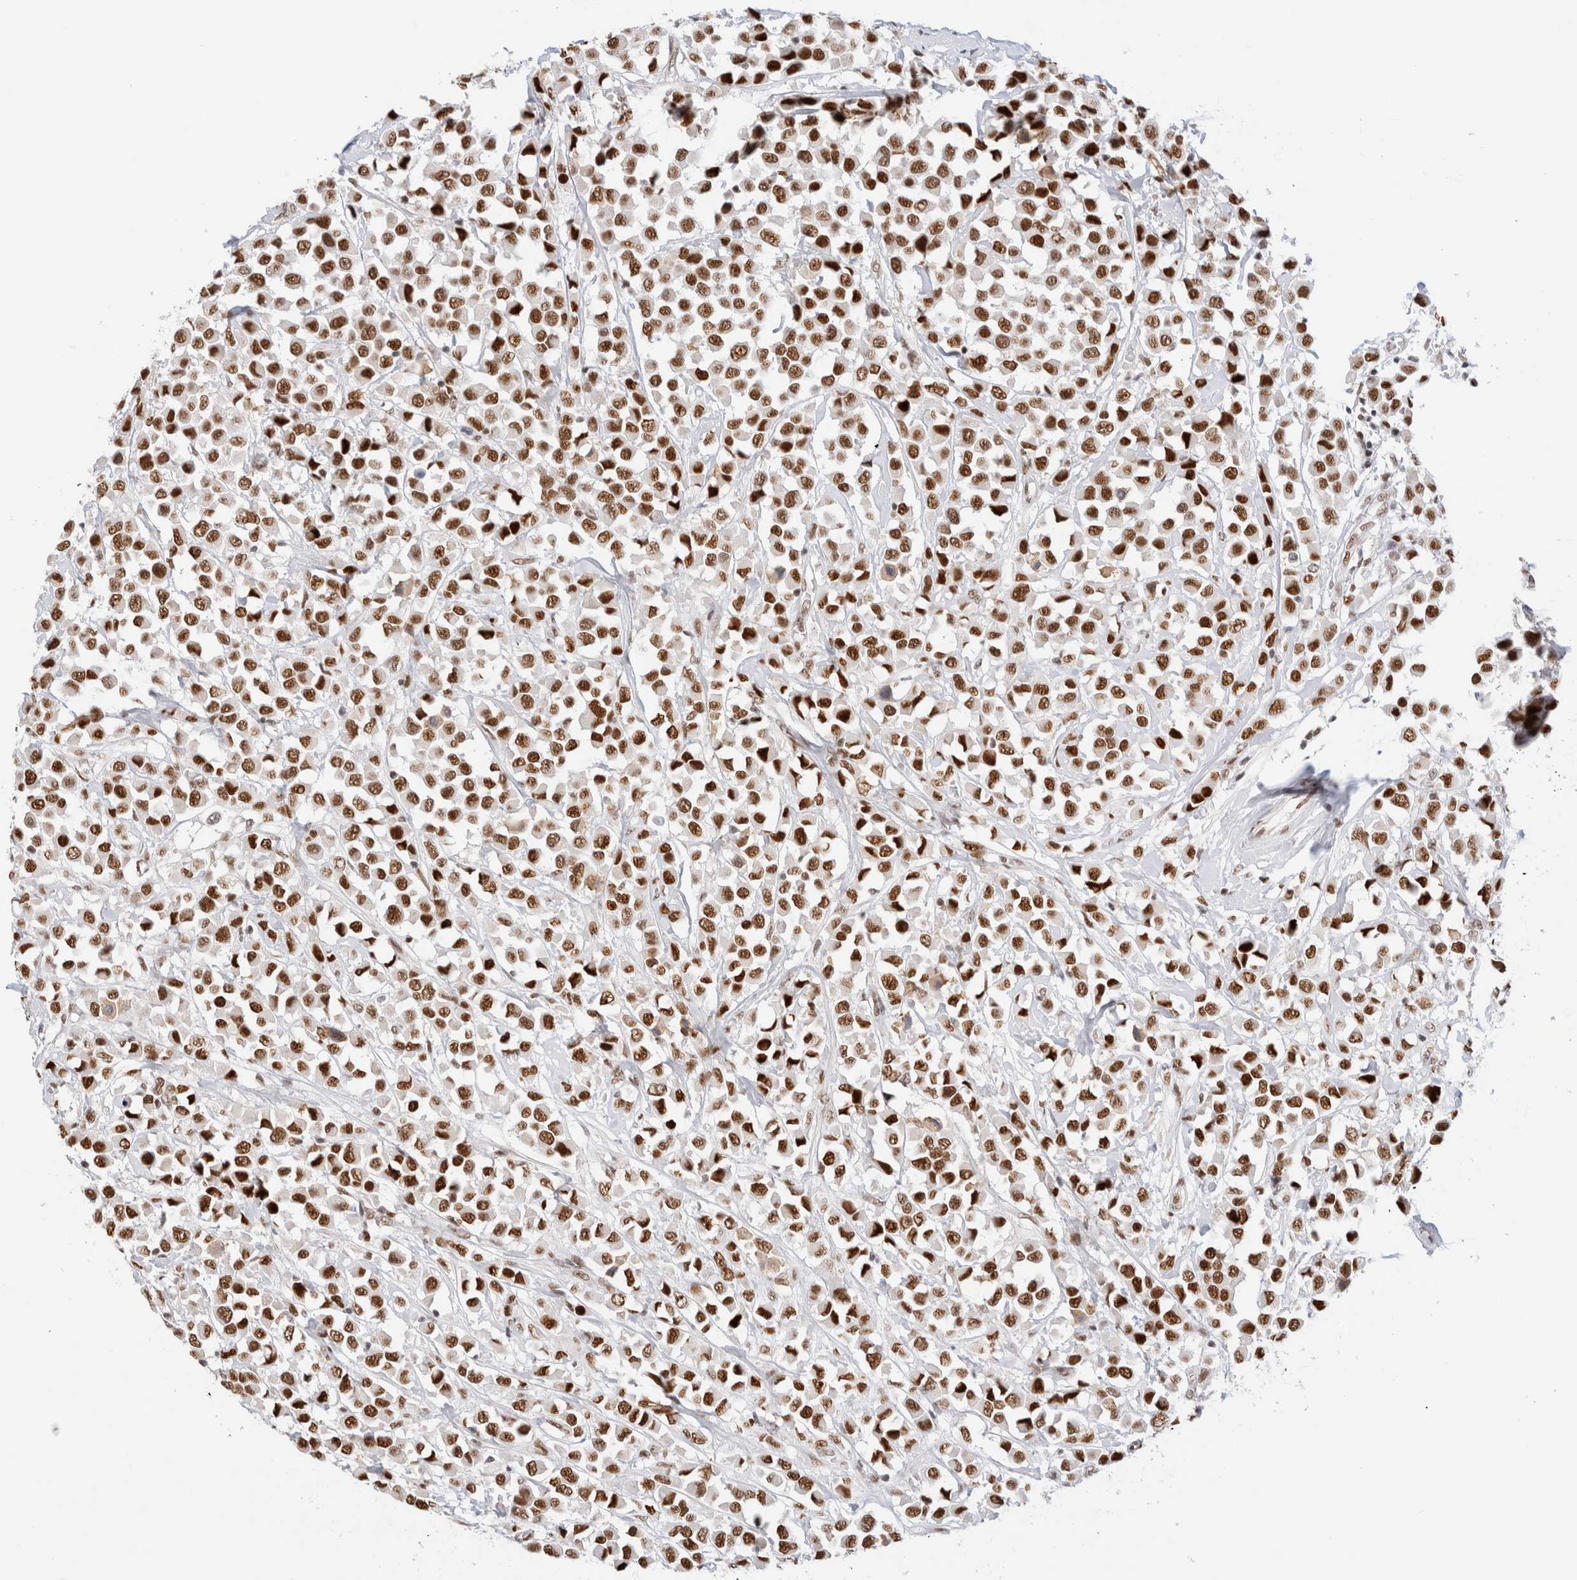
{"staining": {"intensity": "strong", "quantity": ">75%", "location": "nuclear"}, "tissue": "breast cancer", "cell_type": "Tumor cells", "image_type": "cancer", "snomed": [{"axis": "morphology", "description": "Duct carcinoma"}, {"axis": "topography", "description": "Breast"}], "caption": "Brown immunohistochemical staining in human breast cancer (invasive ductal carcinoma) shows strong nuclear expression in about >75% of tumor cells. (Stains: DAB (3,3'-diaminobenzidine) in brown, nuclei in blue, Microscopy: brightfield microscopy at high magnification).", "gene": "ZNF282", "patient": {"sex": "female", "age": 61}}